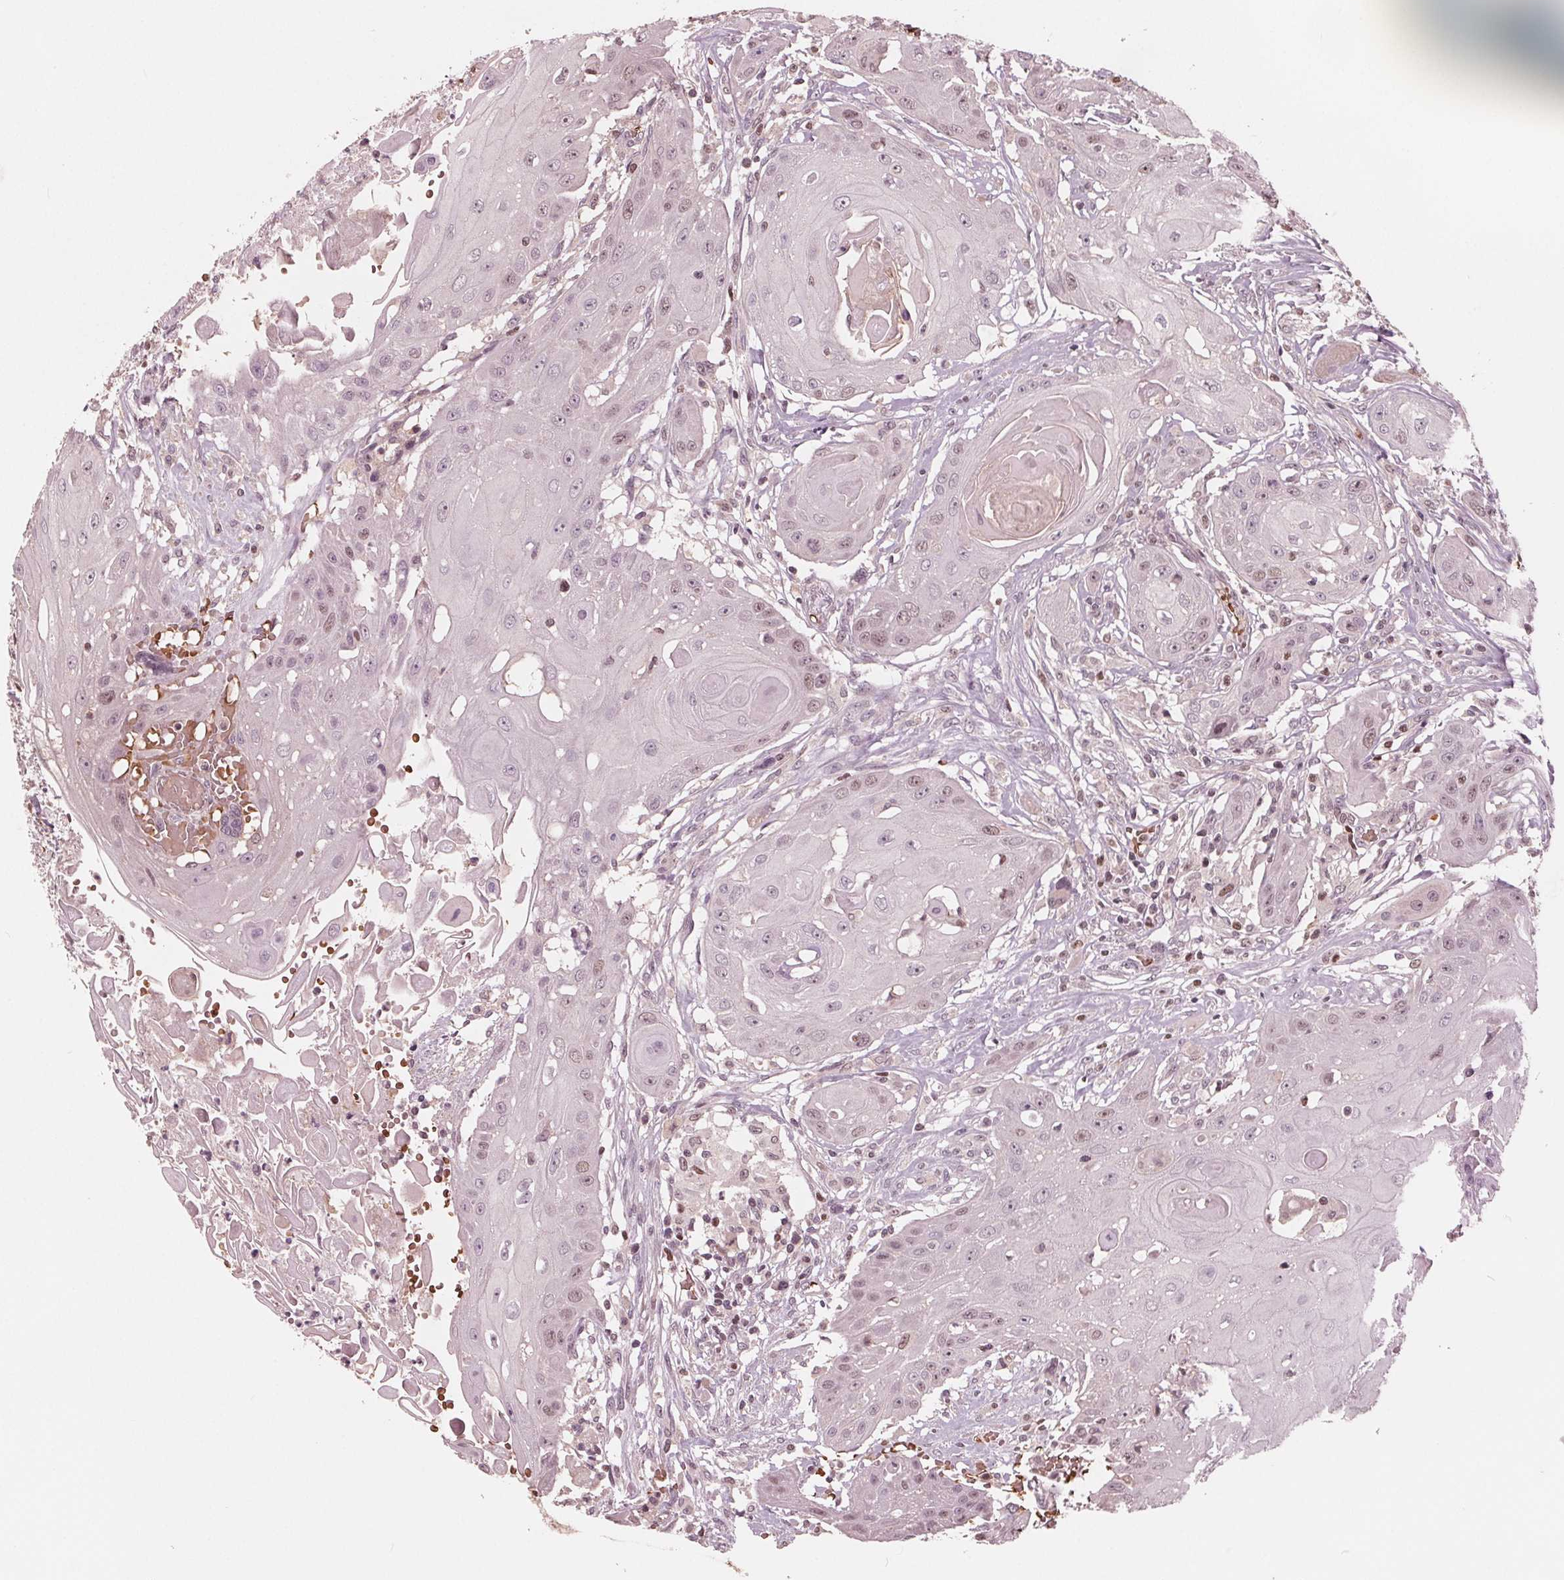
{"staining": {"intensity": "weak", "quantity": "<25%", "location": "nuclear"}, "tissue": "head and neck cancer", "cell_type": "Tumor cells", "image_type": "cancer", "snomed": [{"axis": "morphology", "description": "Squamous cell carcinoma, NOS"}, {"axis": "topography", "description": "Oral tissue"}, {"axis": "topography", "description": "Head-Neck"}, {"axis": "topography", "description": "Neck, NOS"}], "caption": "Immunohistochemistry (IHC) histopathology image of neoplastic tissue: head and neck squamous cell carcinoma stained with DAB (3,3'-diaminobenzidine) reveals no significant protein positivity in tumor cells. (Immunohistochemistry, brightfield microscopy, high magnification).", "gene": "HIRIP3", "patient": {"sex": "female", "age": 55}}